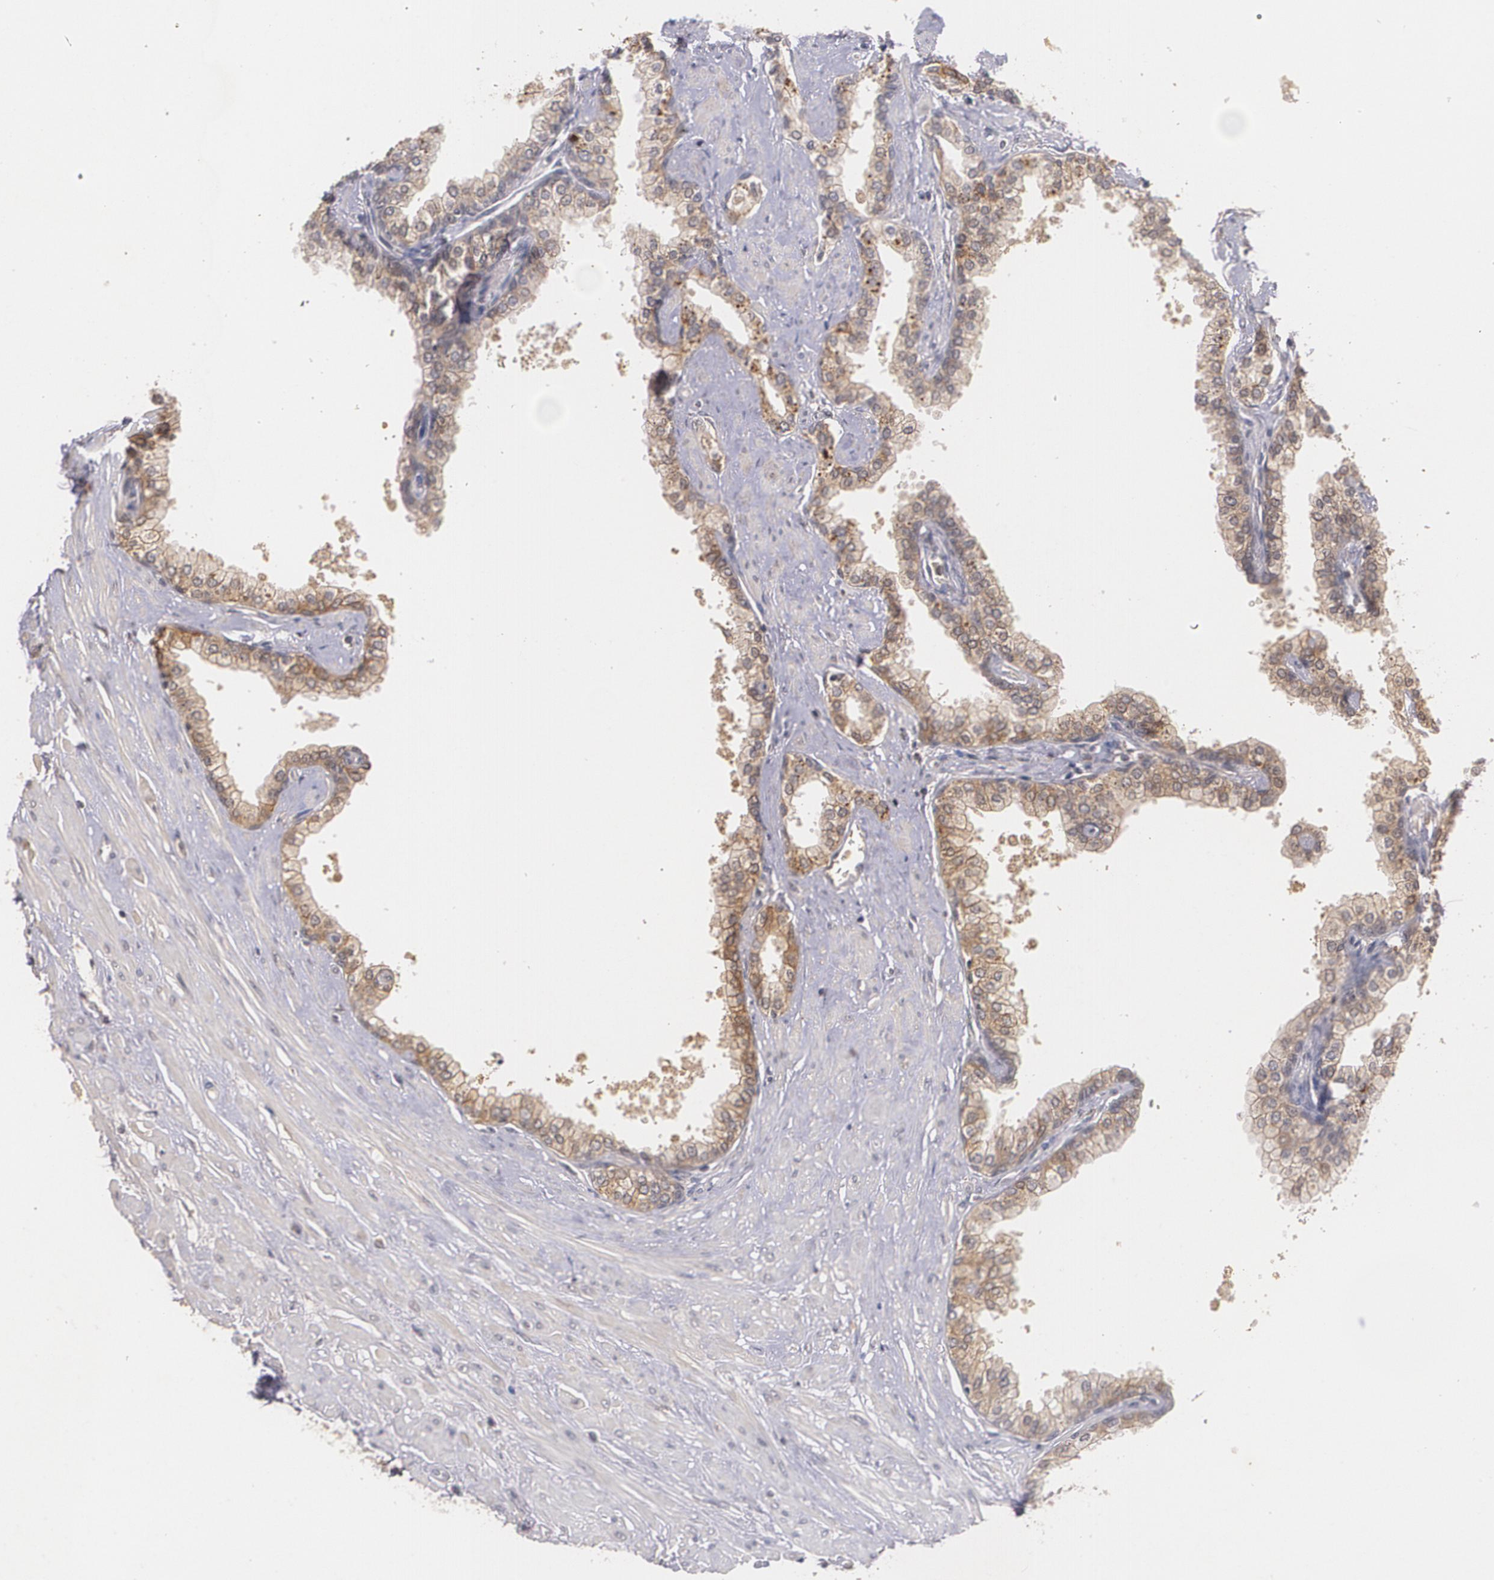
{"staining": {"intensity": "moderate", "quantity": ">75%", "location": "cytoplasmic/membranous"}, "tissue": "prostate", "cell_type": "Glandular cells", "image_type": "normal", "snomed": [{"axis": "morphology", "description": "Normal tissue, NOS"}, {"axis": "topography", "description": "Prostate"}], "caption": "Immunohistochemistry (IHC) staining of normal prostate, which reveals medium levels of moderate cytoplasmic/membranous expression in approximately >75% of glandular cells indicating moderate cytoplasmic/membranous protein positivity. The staining was performed using DAB (3,3'-diaminobenzidine) (brown) for protein detection and nuclei were counterstained in hematoxylin (blue).", "gene": "IFNGR2", "patient": {"sex": "male", "age": 60}}